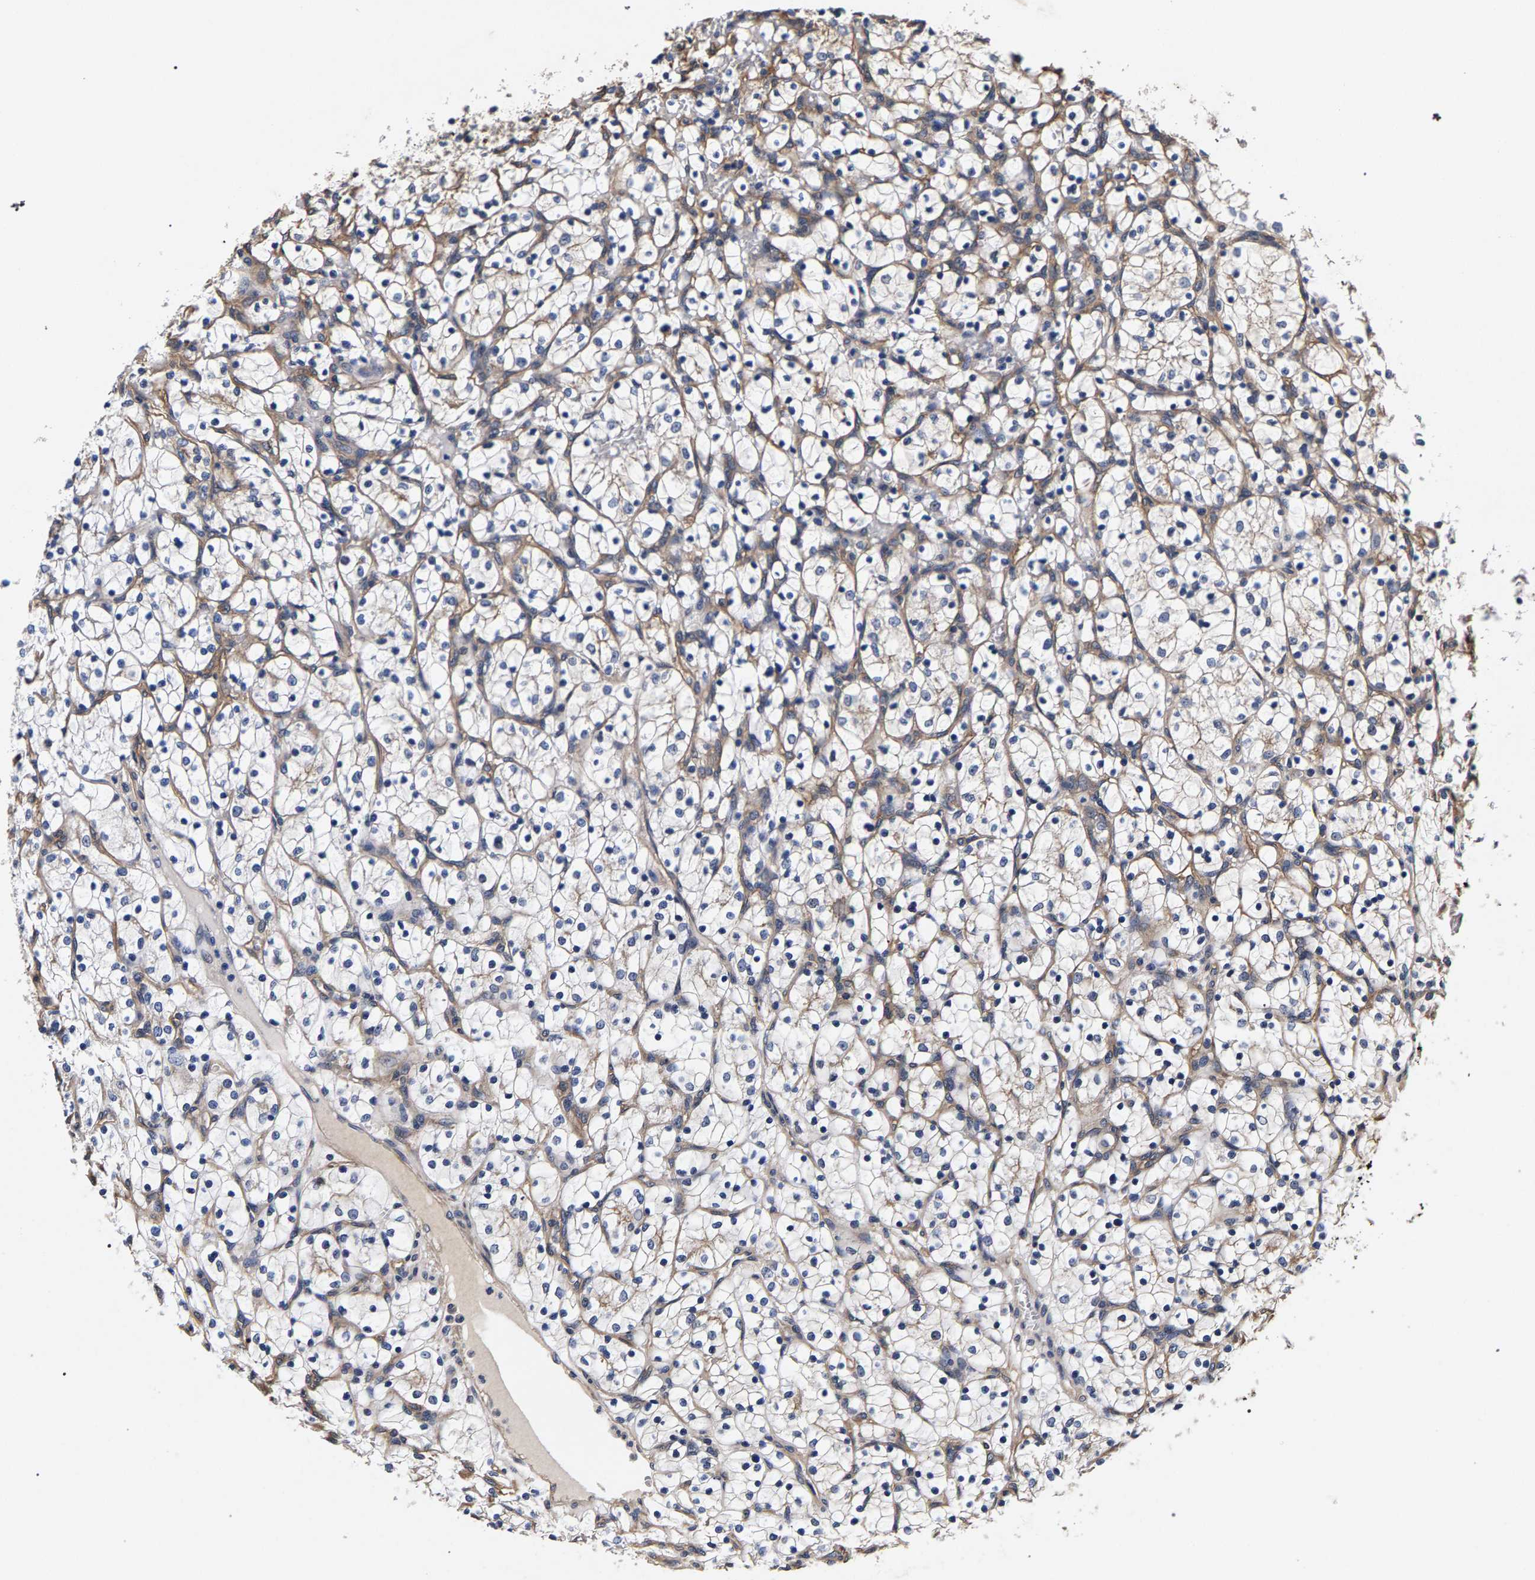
{"staining": {"intensity": "weak", "quantity": "<25%", "location": "cytoplasmic/membranous"}, "tissue": "renal cancer", "cell_type": "Tumor cells", "image_type": "cancer", "snomed": [{"axis": "morphology", "description": "Adenocarcinoma, NOS"}, {"axis": "topography", "description": "Kidney"}], "caption": "Immunohistochemistry (IHC) image of neoplastic tissue: human renal cancer stained with DAB demonstrates no significant protein expression in tumor cells.", "gene": "MARCHF7", "patient": {"sex": "female", "age": 69}}